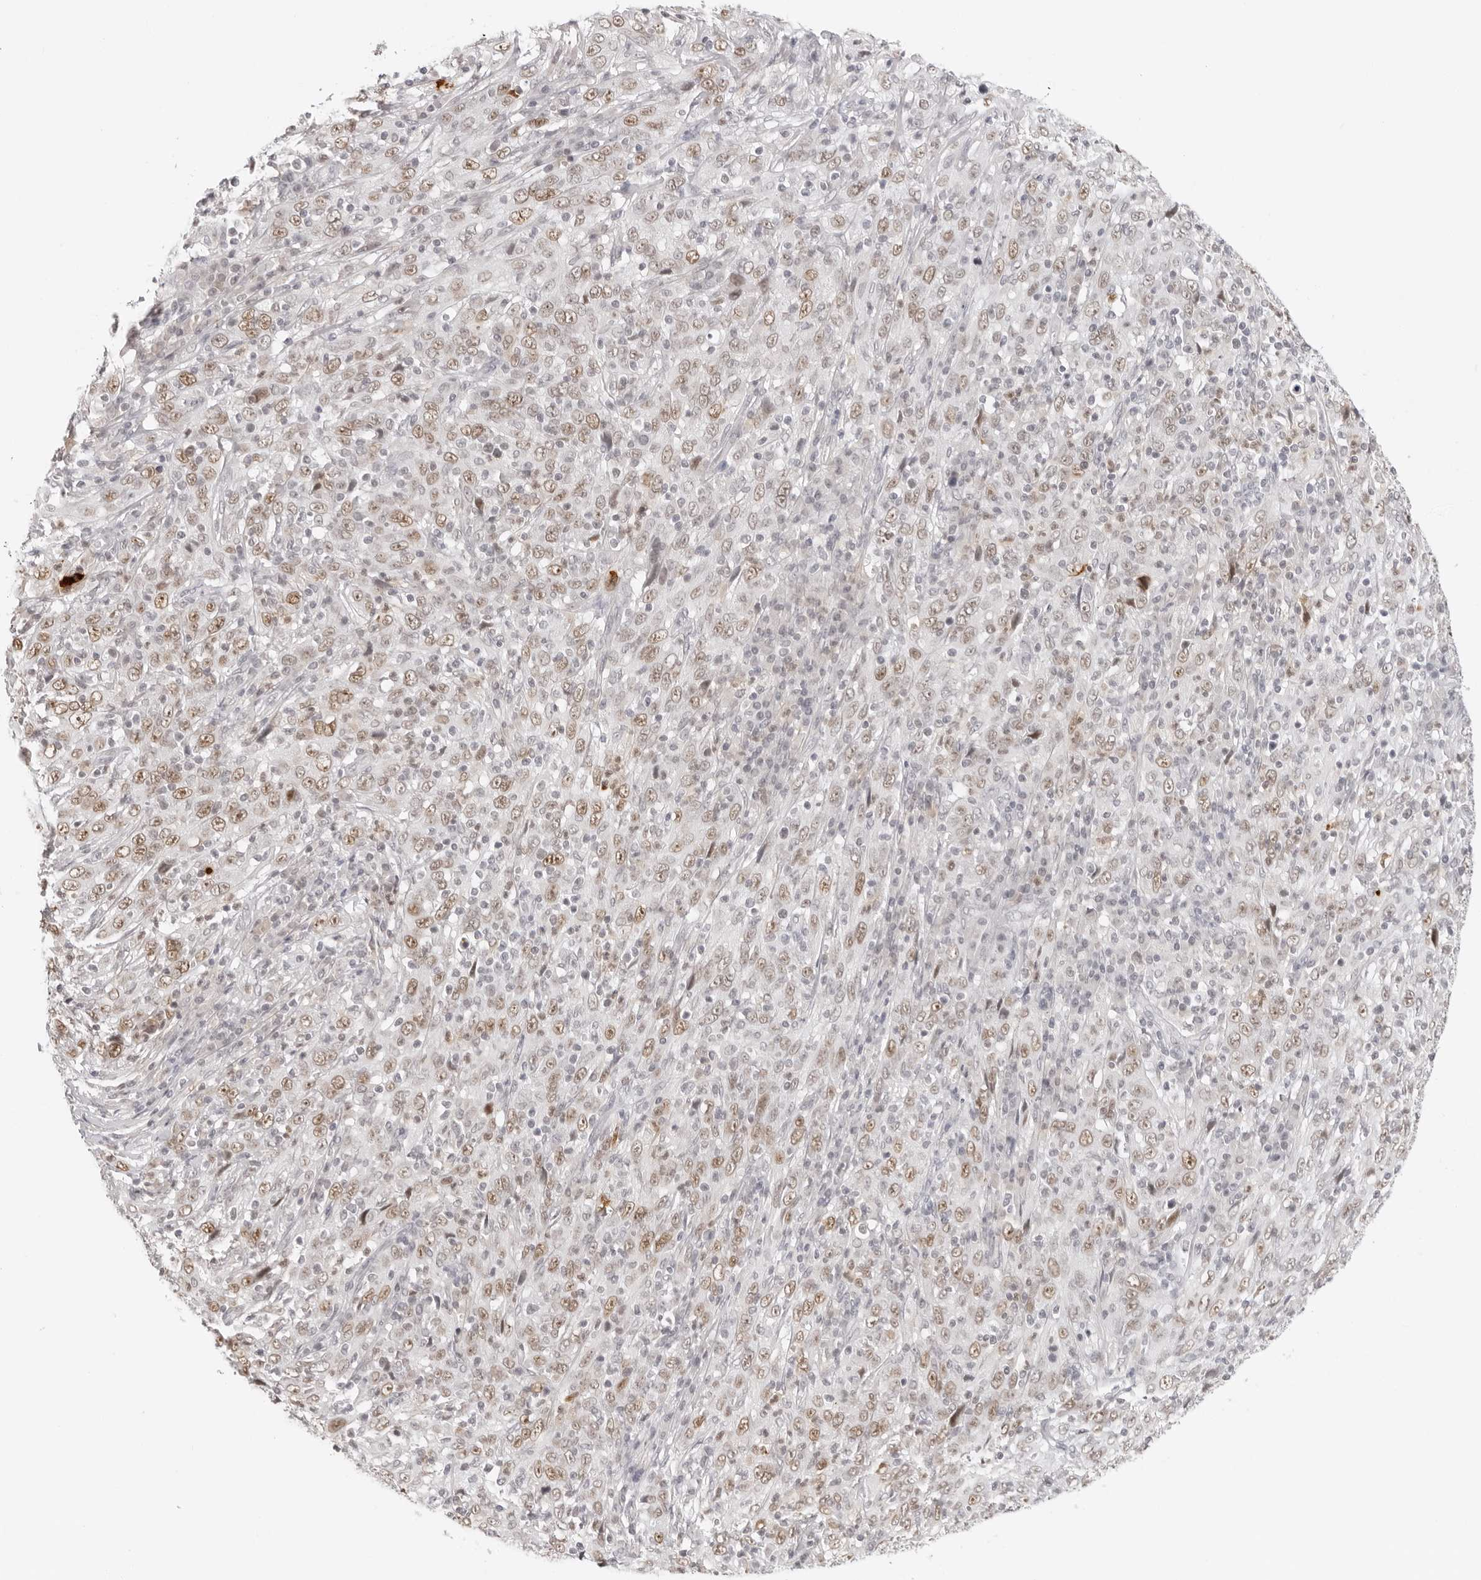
{"staining": {"intensity": "moderate", "quantity": "25%-75%", "location": "nuclear"}, "tissue": "cervical cancer", "cell_type": "Tumor cells", "image_type": "cancer", "snomed": [{"axis": "morphology", "description": "Squamous cell carcinoma, NOS"}, {"axis": "topography", "description": "Cervix"}], "caption": "This is a micrograph of immunohistochemistry staining of cervical cancer (squamous cell carcinoma), which shows moderate expression in the nuclear of tumor cells.", "gene": "MSH6", "patient": {"sex": "female", "age": 46}}